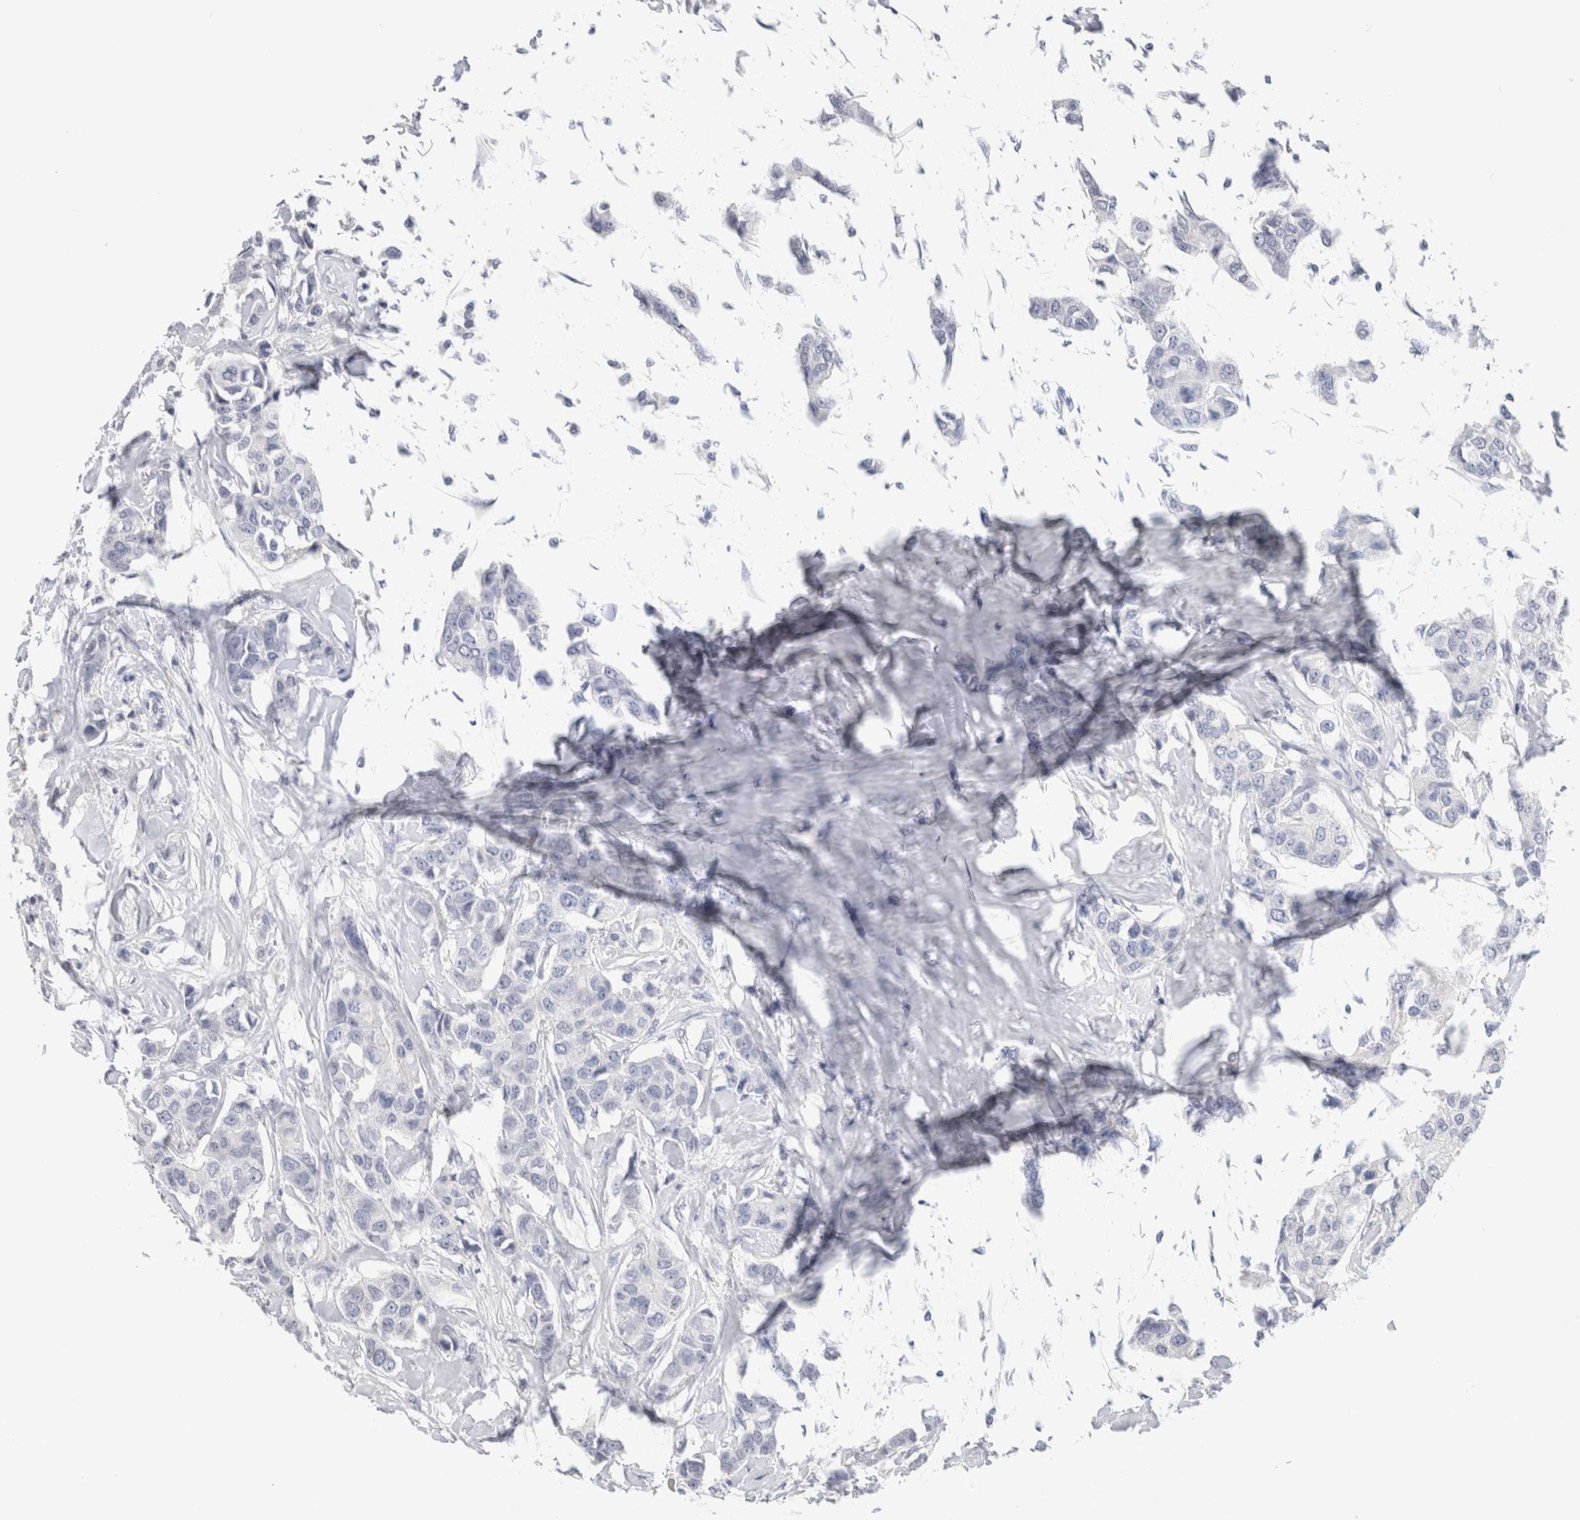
{"staining": {"intensity": "negative", "quantity": "none", "location": "none"}, "tissue": "breast cancer", "cell_type": "Tumor cells", "image_type": "cancer", "snomed": [{"axis": "morphology", "description": "Duct carcinoma"}, {"axis": "topography", "description": "Breast"}], "caption": "Breast cancer (invasive ductal carcinoma) was stained to show a protein in brown. There is no significant expression in tumor cells.", "gene": "AFP", "patient": {"sex": "female", "age": 80}}